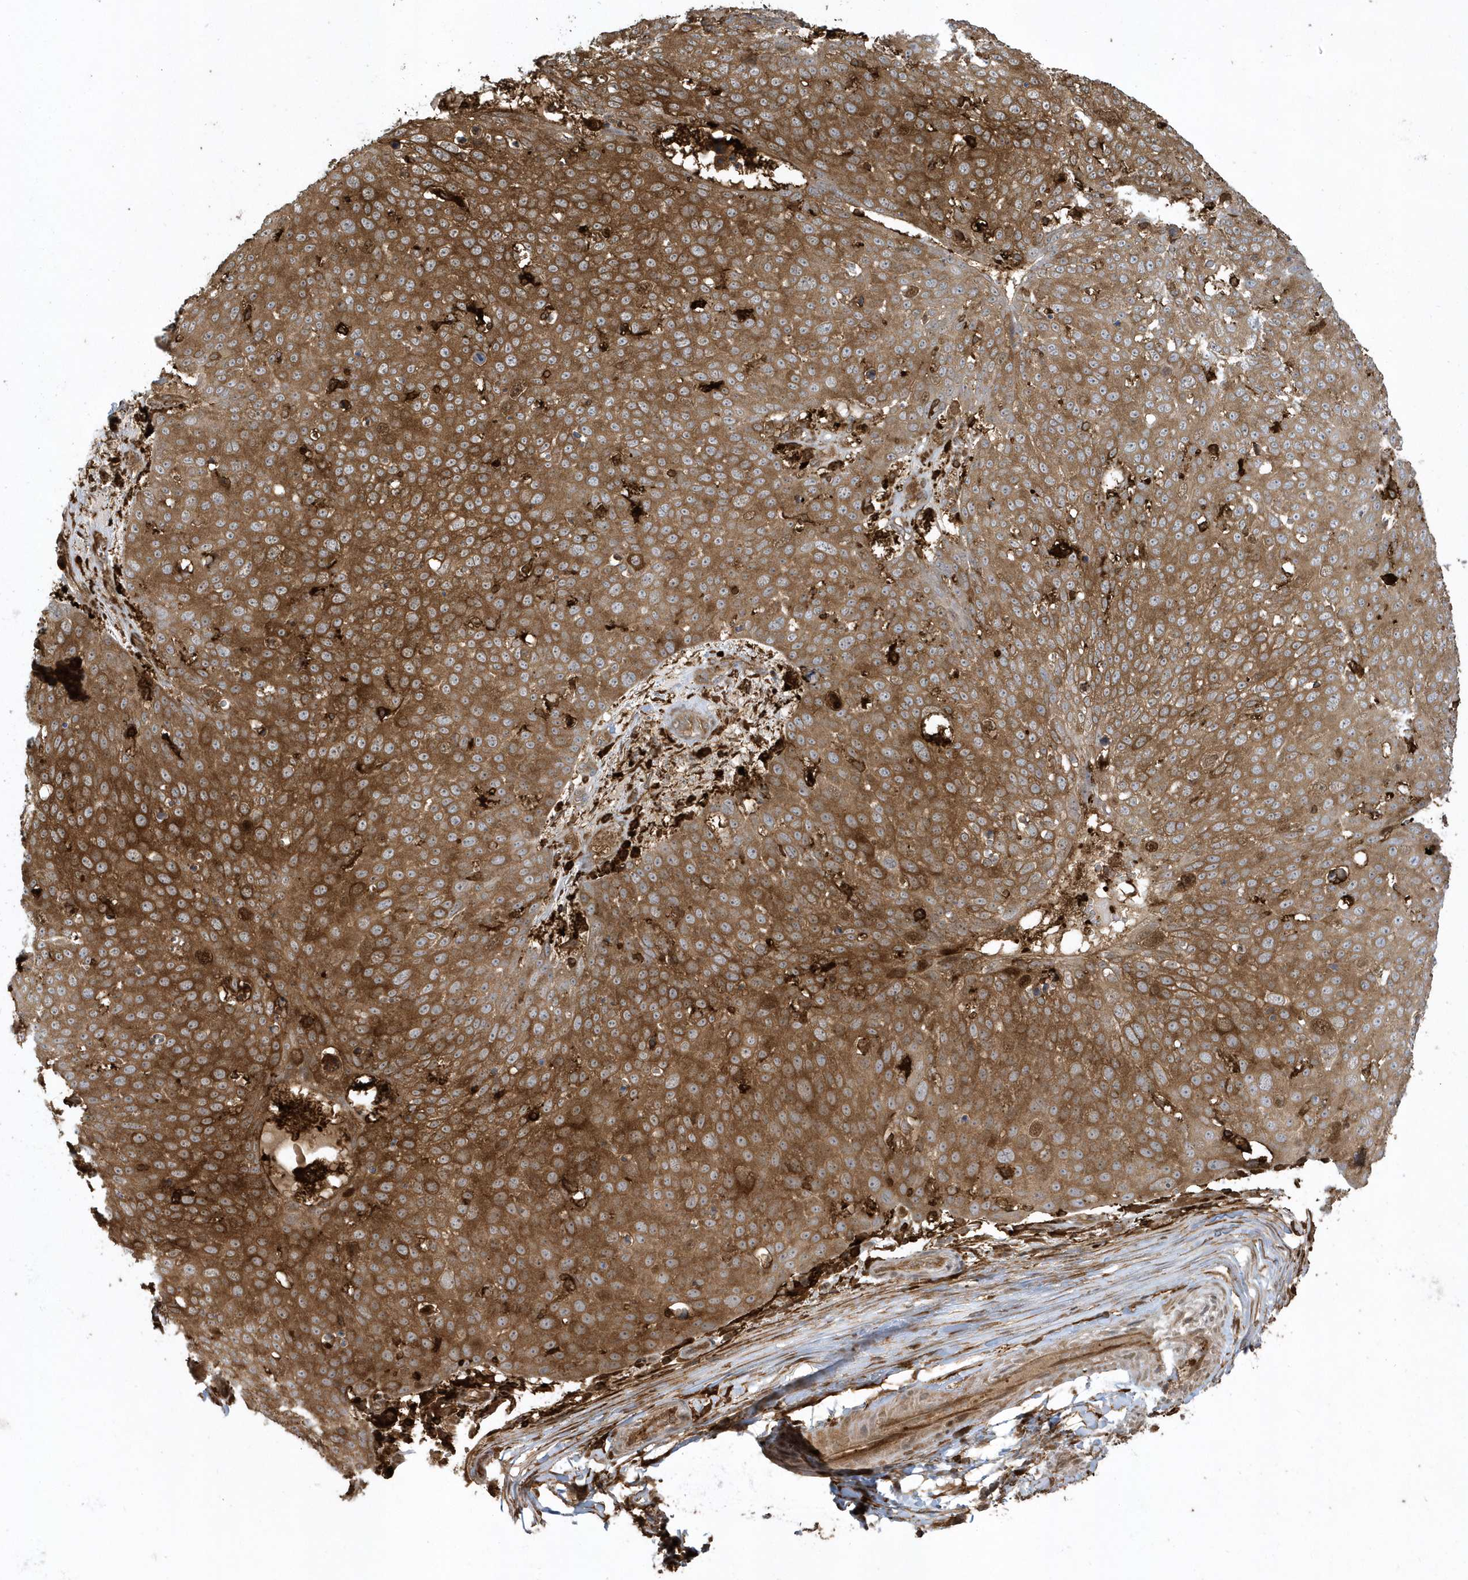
{"staining": {"intensity": "strong", "quantity": ">75%", "location": "cytoplasmic/membranous"}, "tissue": "skin cancer", "cell_type": "Tumor cells", "image_type": "cancer", "snomed": [{"axis": "morphology", "description": "Squamous cell carcinoma, NOS"}, {"axis": "topography", "description": "Skin"}], "caption": "Immunohistochemical staining of human skin cancer demonstrates high levels of strong cytoplasmic/membranous positivity in about >75% of tumor cells.", "gene": "CLCN6", "patient": {"sex": "male", "age": 71}}